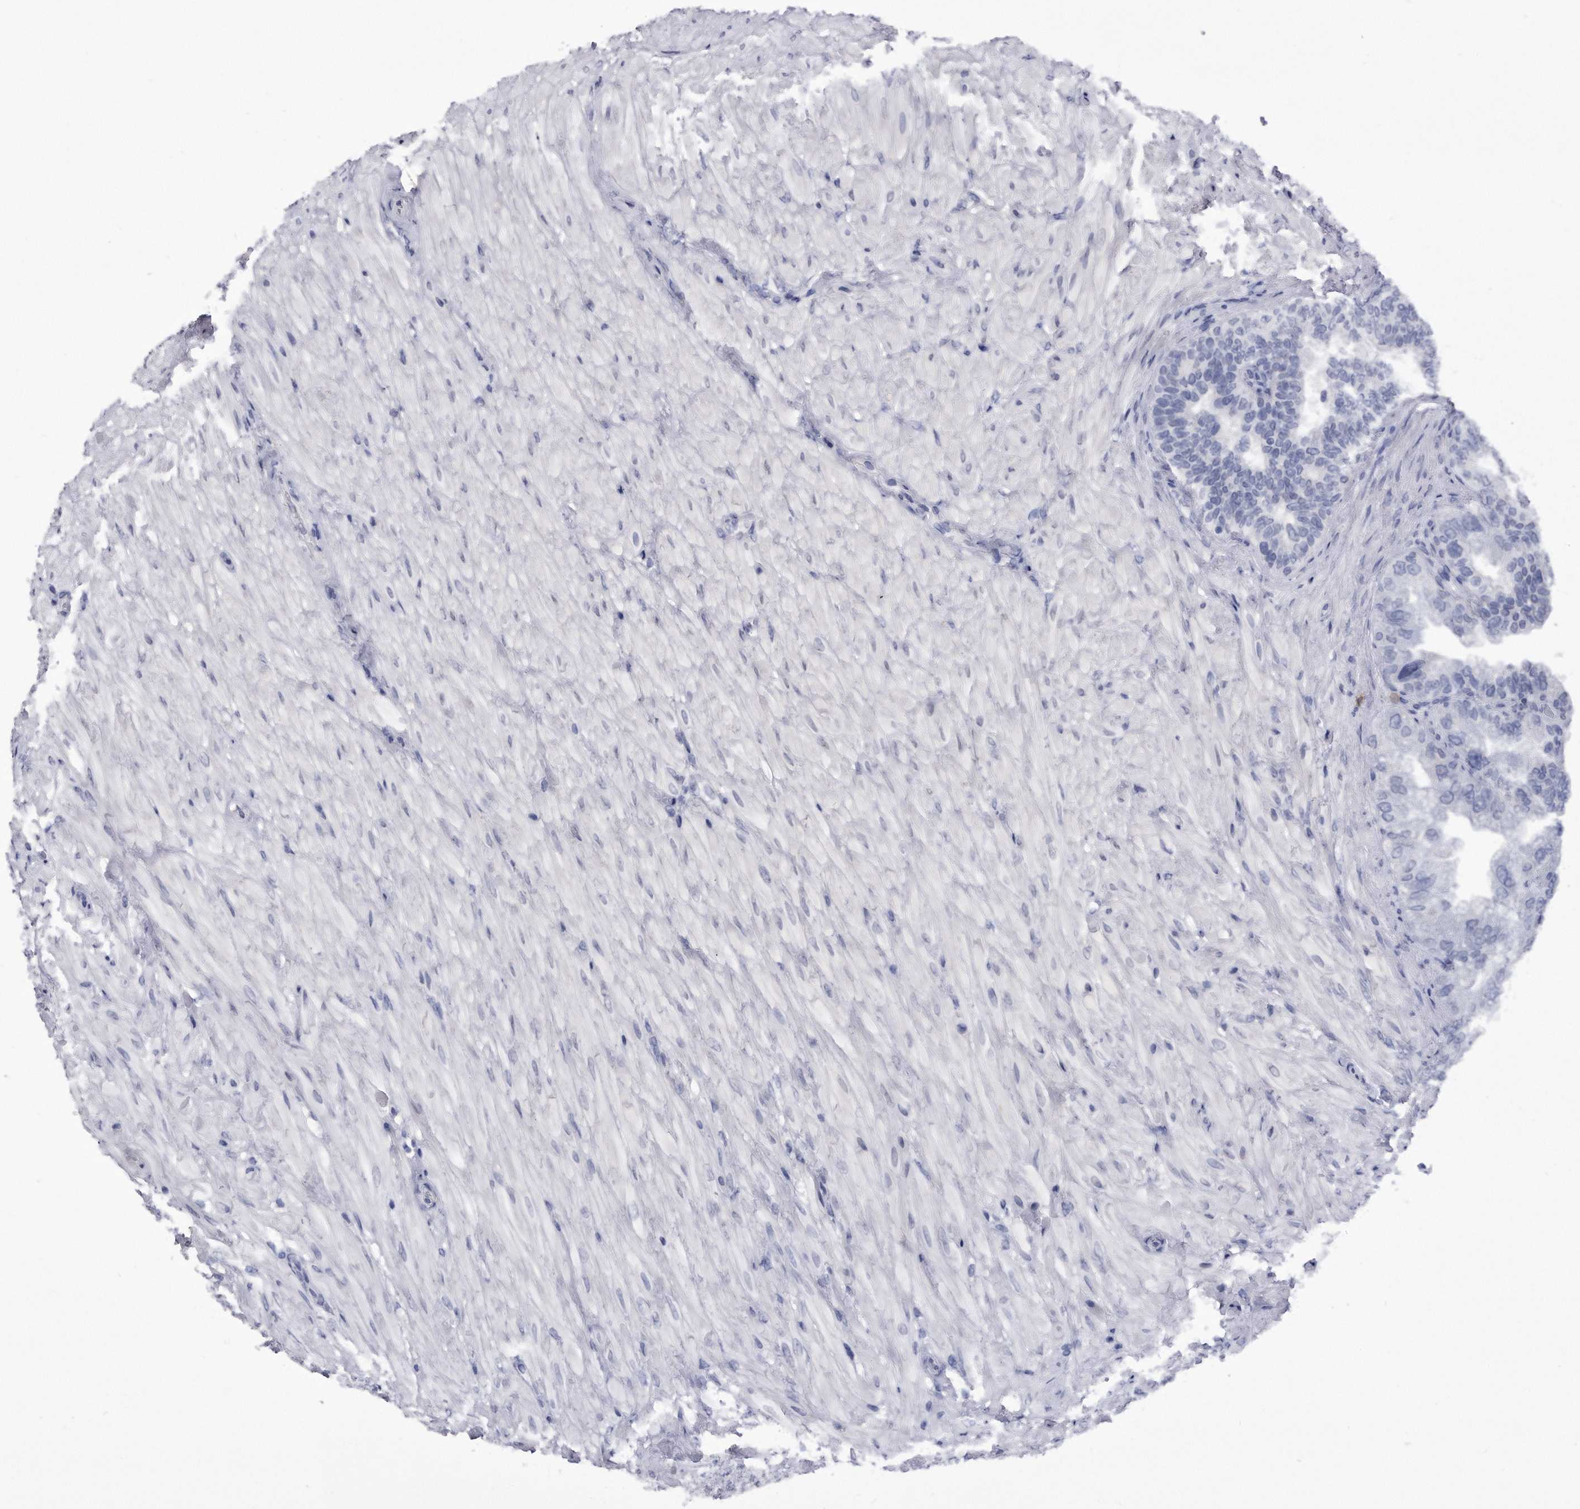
{"staining": {"intensity": "negative", "quantity": "none", "location": "none"}, "tissue": "seminal vesicle", "cell_type": "Glandular cells", "image_type": "normal", "snomed": [{"axis": "morphology", "description": "Normal tissue, NOS"}, {"axis": "topography", "description": "Seminal veicle"}, {"axis": "topography", "description": "Peripheral nerve tissue"}], "caption": "Immunohistochemistry image of normal seminal vesicle stained for a protein (brown), which demonstrates no positivity in glandular cells.", "gene": "KCTD8", "patient": {"sex": "male", "age": 63}}